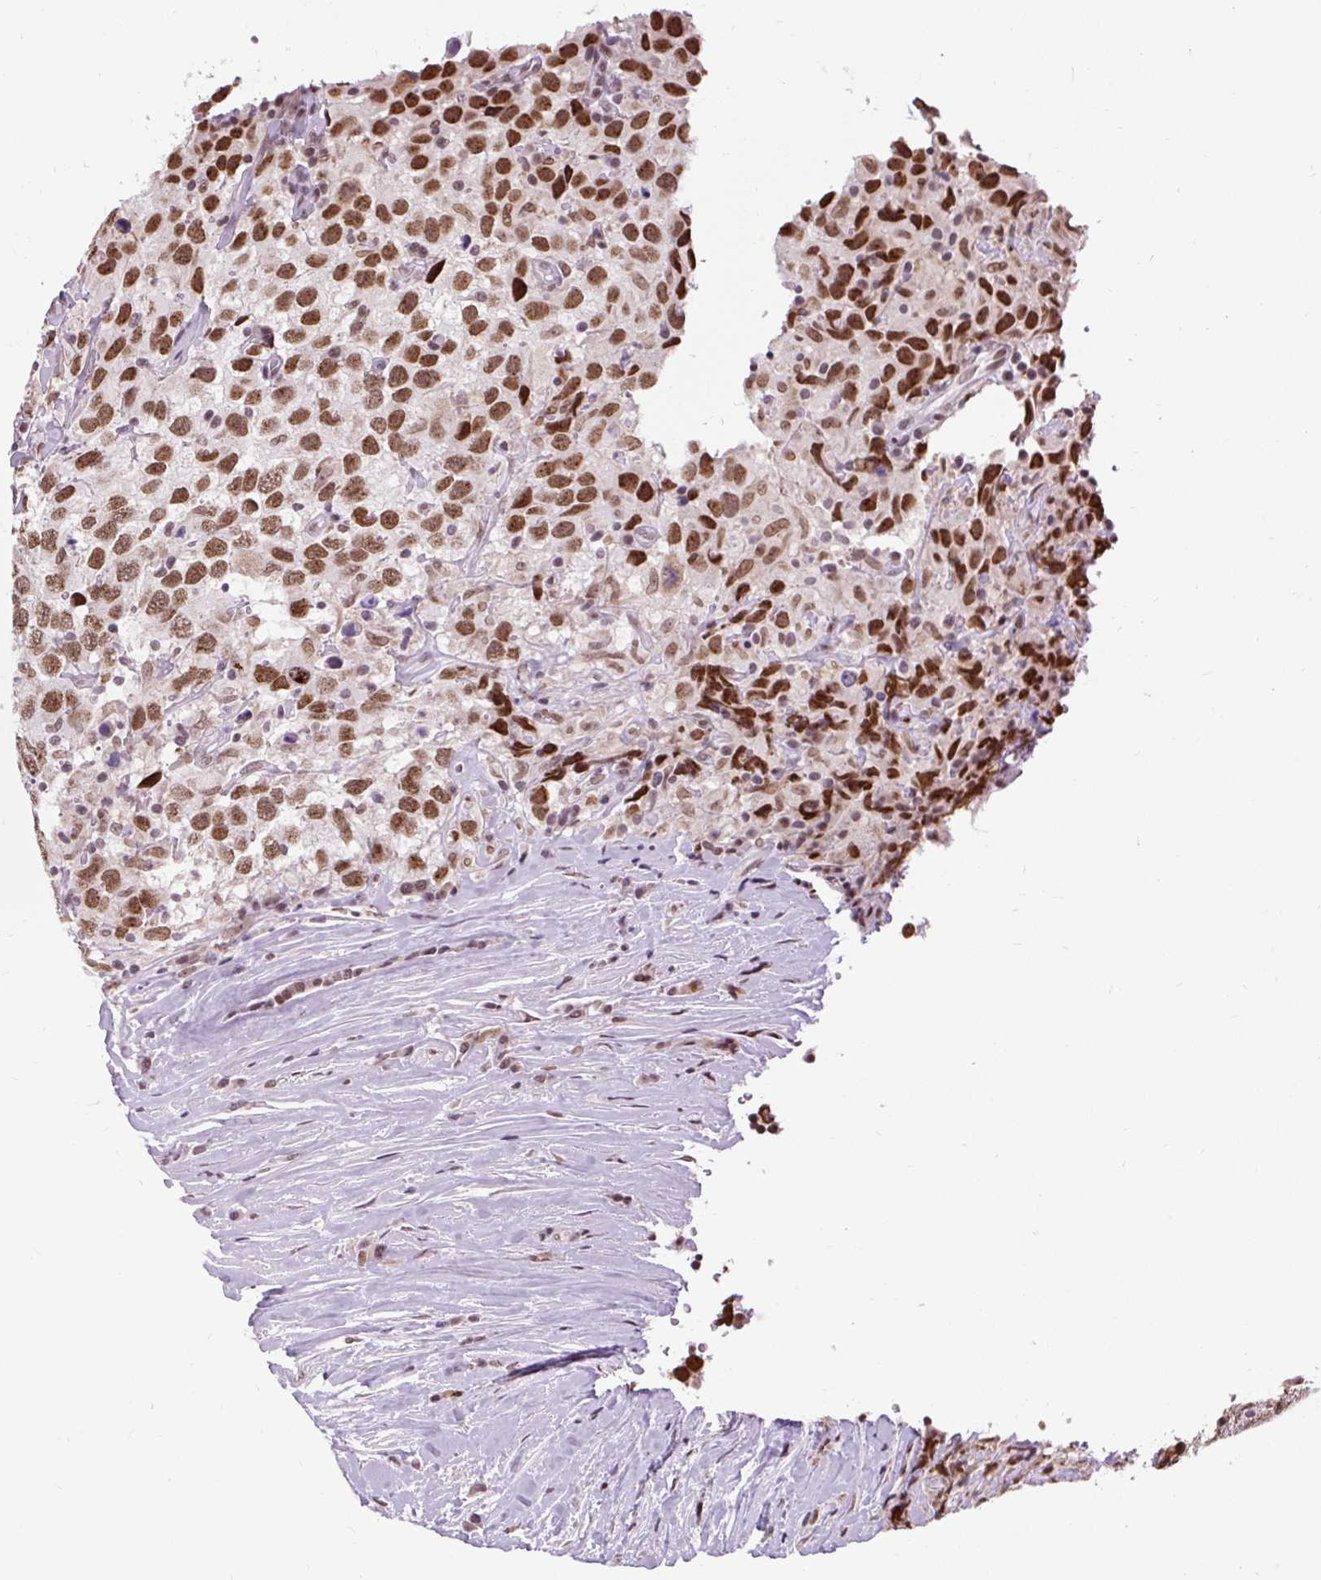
{"staining": {"intensity": "moderate", "quantity": ">75%", "location": "nuclear"}, "tissue": "testis cancer", "cell_type": "Tumor cells", "image_type": "cancer", "snomed": [{"axis": "morphology", "description": "Seminoma, NOS"}, {"axis": "topography", "description": "Testis"}], "caption": "The photomicrograph displays immunohistochemical staining of testis cancer. There is moderate nuclear staining is present in about >75% of tumor cells. The staining was performed using DAB to visualize the protein expression in brown, while the nuclei were stained in blue with hematoxylin (Magnification: 20x).", "gene": "ZNF672", "patient": {"sex": "male", "age": 41}}